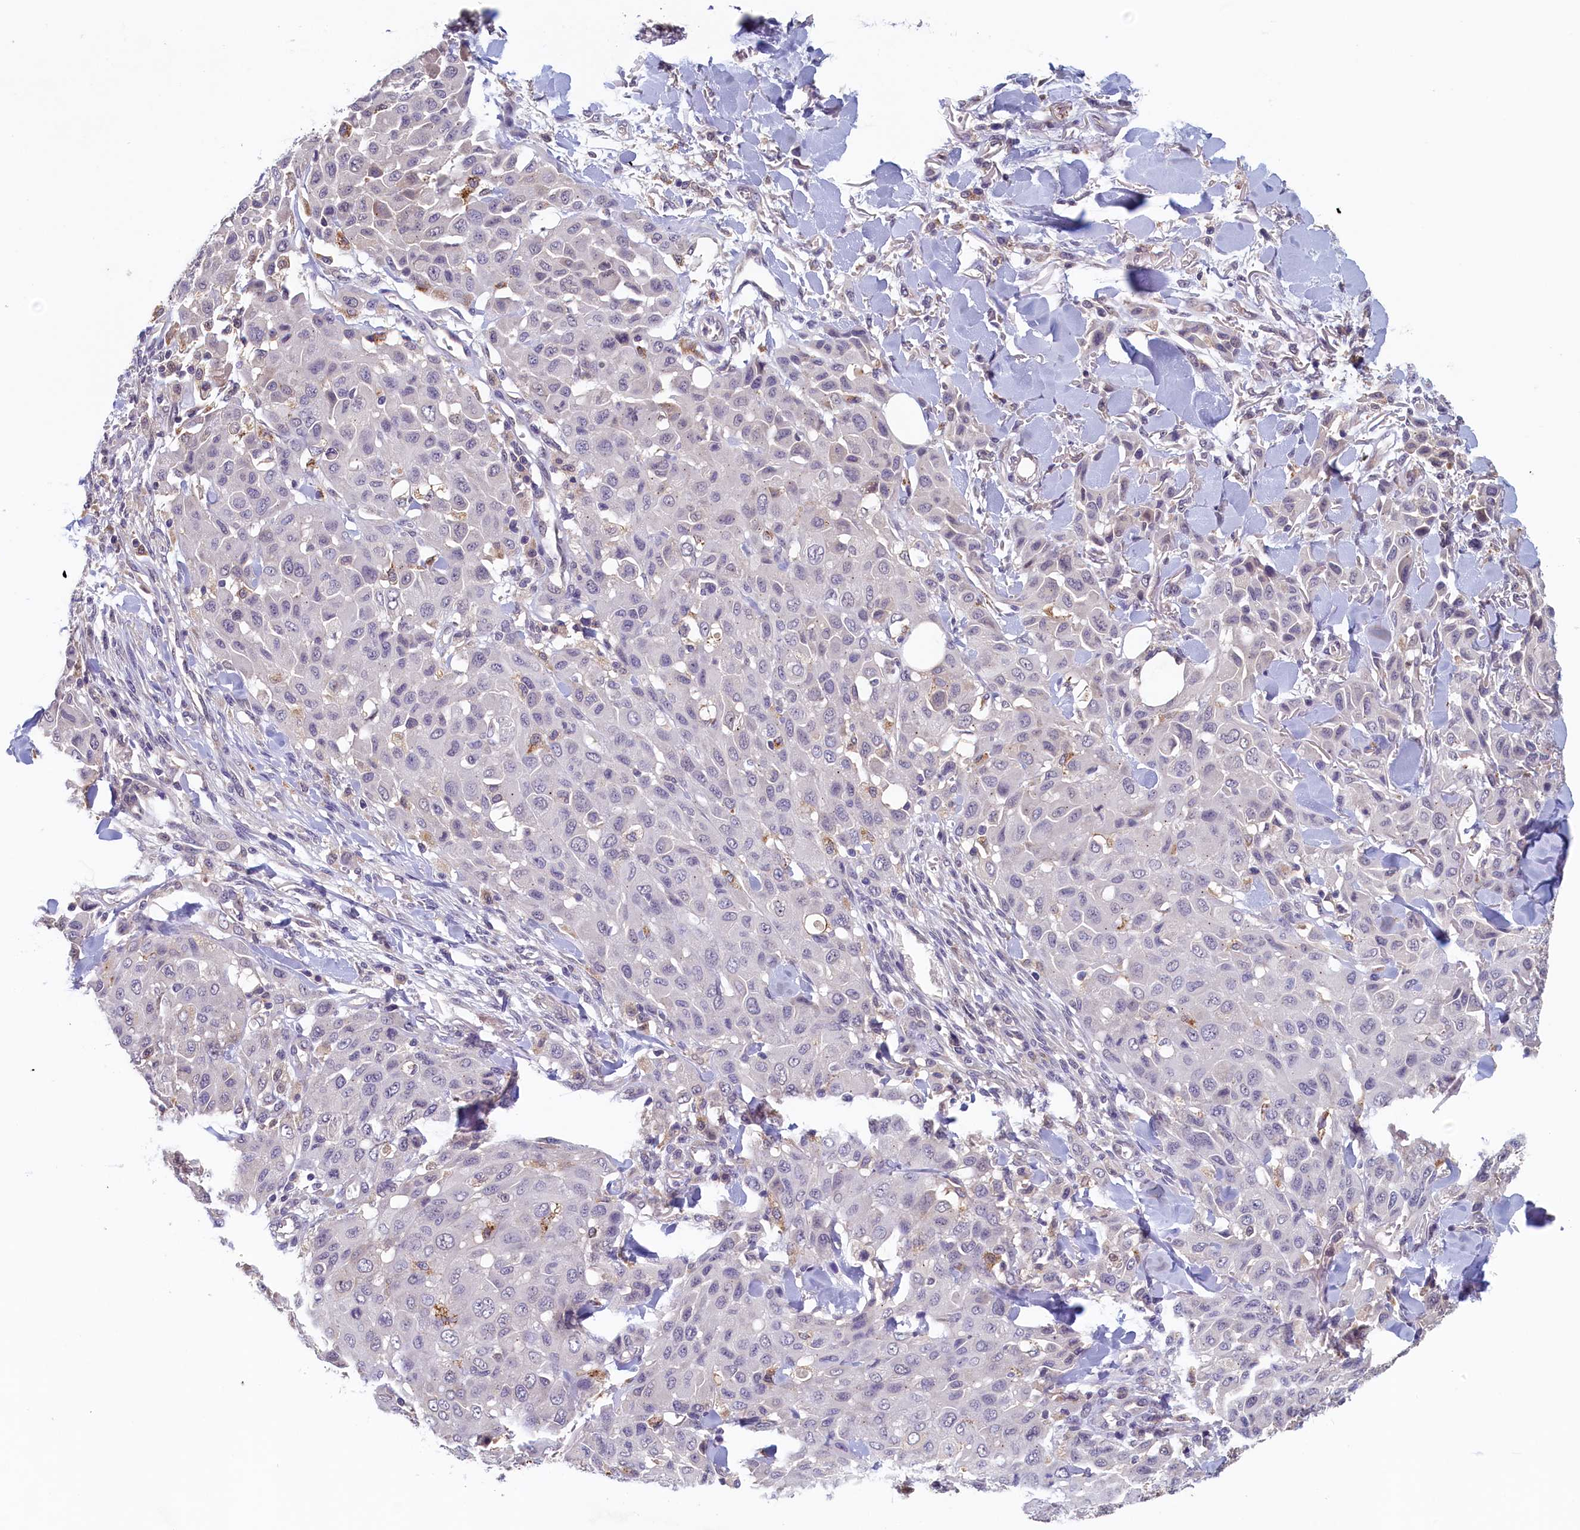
{"staining": {"intensity": "negative", "quantity": "none", "location": "none"}, "tissue": "melanoma", "cell_type": "Tumor cells", "image_type": "cancer", "snomed": [{"axis": "morphology", "description": "Malignant melanoma, Metastatic site"}, {"axis": "topography", "description": "Skin"}], "caption": "High power microscopy micrograph of an immunohistochemistry photomicrograph of melanoma, revealing no significant positivity in tumor cells.", "gene": "NUBP2", "patient": {"sex": "female", "age": 81}}